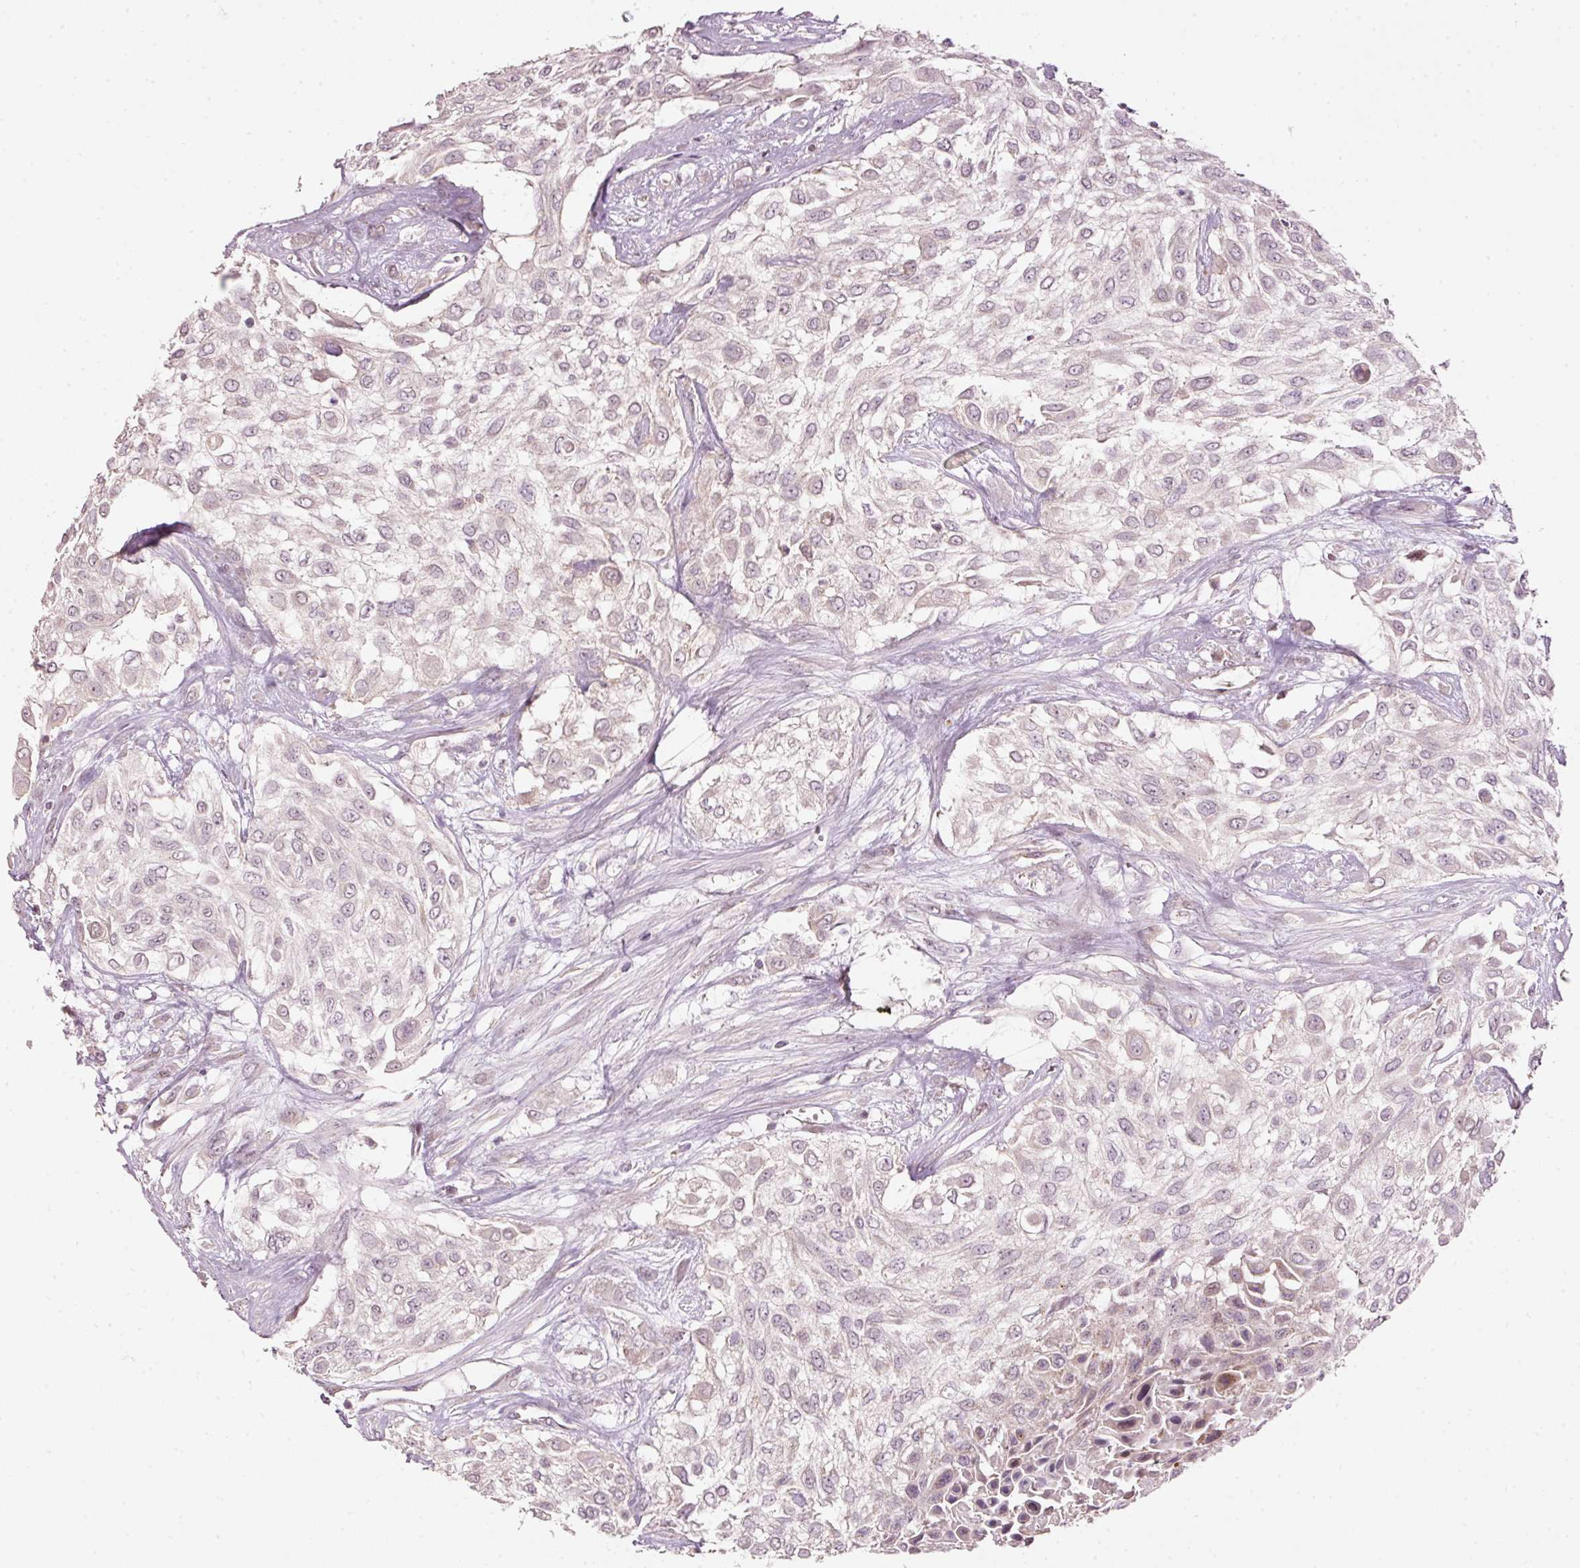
{"staining": {"intensity": "negative", "quantity": "none", "location": "none"}, "tissue": "urothelial cancer", "cell_type": "Tumor cells", "image_type": "cancer", "snomed": [{"axis": "morphology", "description": "Urothelial carcinoma, High grade"}, {"axis": "topography", "description": "Urinary bladder"}], "caption": "Tumor cells are negative for protein expression in human urothelial cancer.", "gene": "TOB2", "patient": {"sex": "male", "age": 57}}